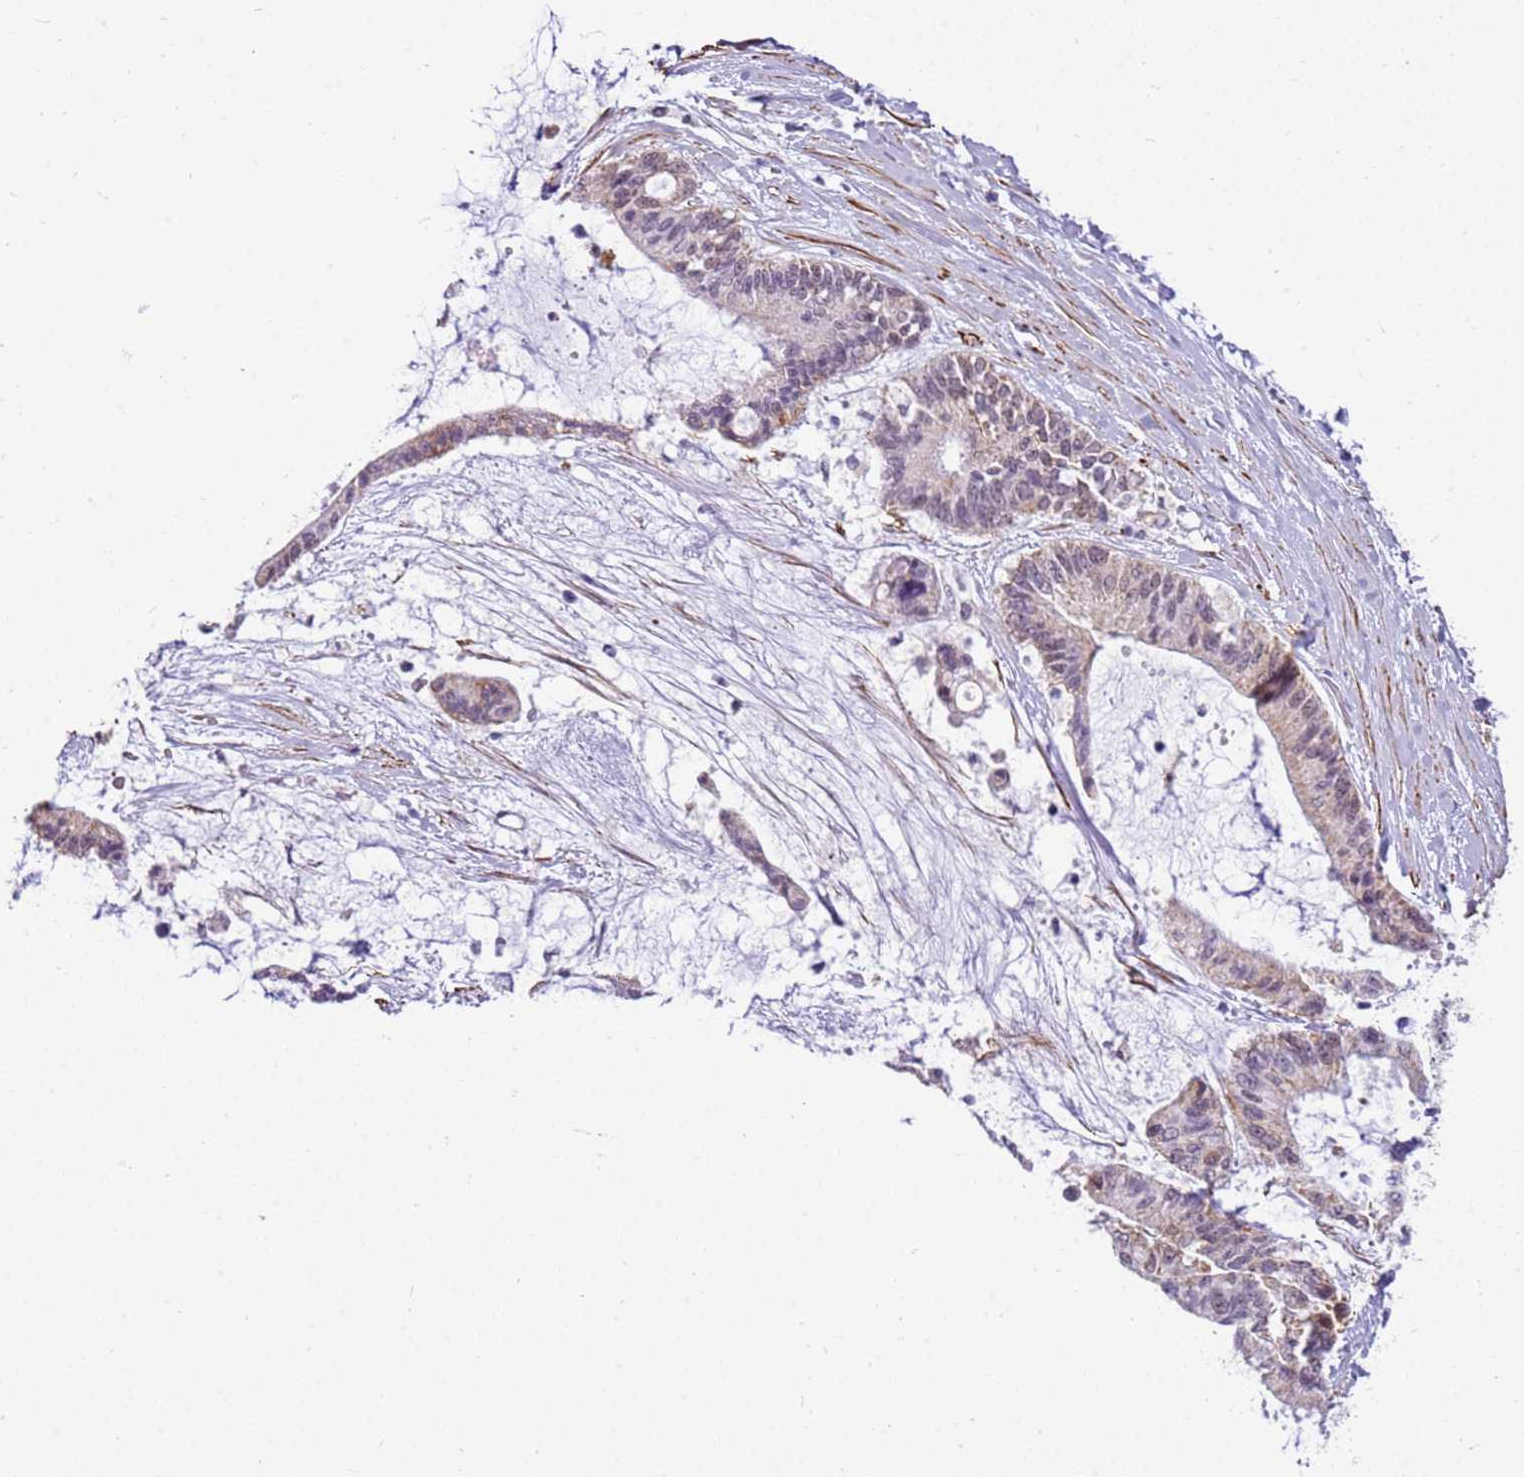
{"staining": {"intensity": "weak", "quantity": "<25%", "location": "cytoplasmic/membranous"}, "tissue": "liver cancer", "cell_type": "Tumor cells", "image_type": "cancer", "snomed": [{"axis": "morphology", "description": "Normal tissue, NOS"}, {"axis": "morphology", "description": "Cholangiocarcinoma"}, {"axis": "topography", "description": "Liver"}, {"axis": "topography", "description": "Peripheral nerve tissue"}], "caption": "Immunohistochemistry micrograph of neoplastic tissue: human cholangiocarcinoma (liver) stained with DAB demonstrates no significant protein staining in tumor cells.", "gene": "SMIM4", "patient": {"sex": "female", "age": 73}}